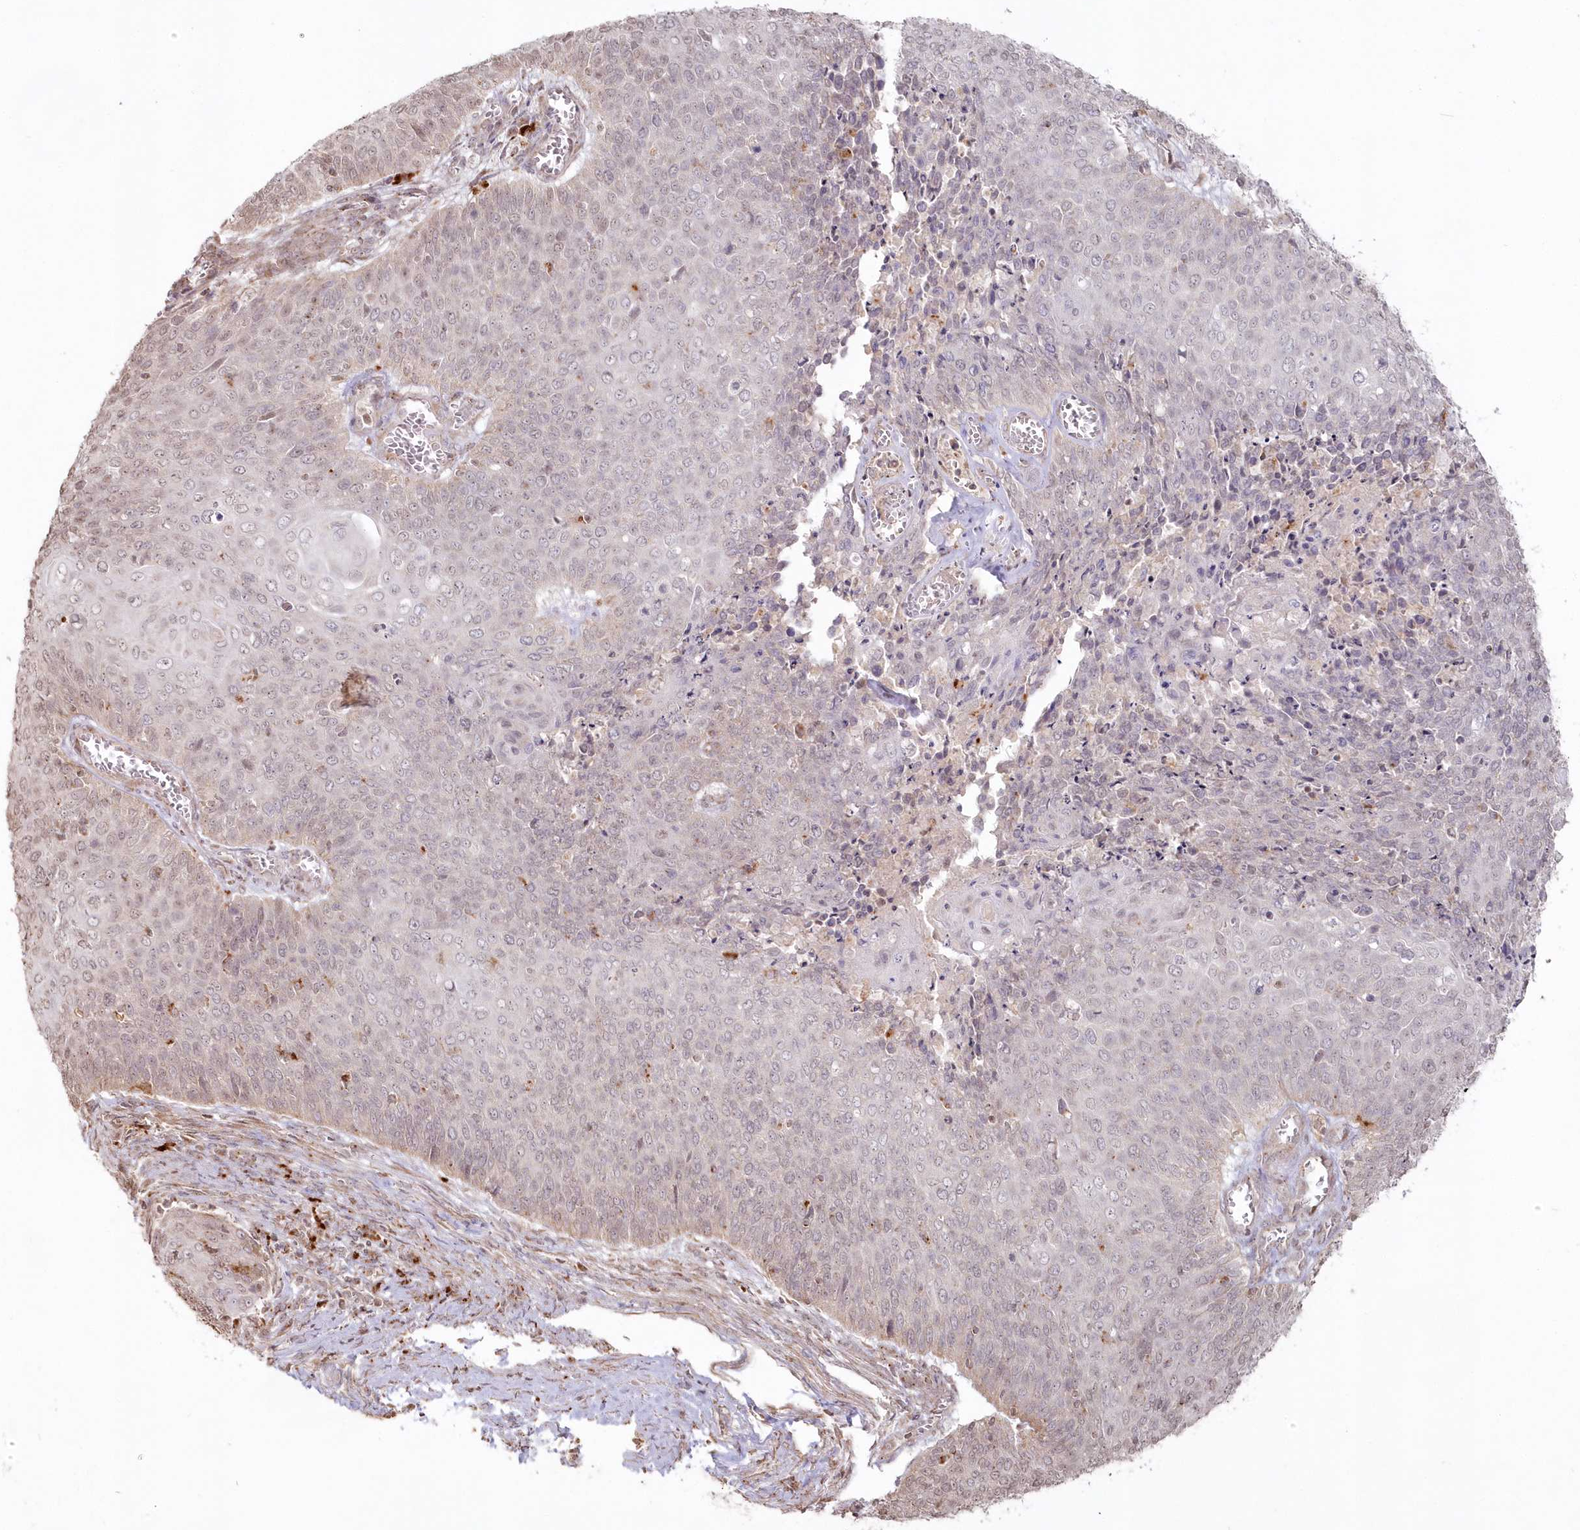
{"staining": {"intensity": "weak", "quantity": "<25%", "location": "cytoplasmic/membranous"}, "tissue": "cervical cancer", "cell_type": "Tumor cells", "image_type": "cancer", "snomed": [{"axis": "morphology", "description": "Squamous cell carcinoma, NOS"}, {"axis": "topography", "description": "Cervix"}], "caption": "This micrograph is of cervical squamous cell carcinoma stained with immunohistochemistry to label a protein in brown with the nuclei are counter-stained blue. There is no positivity in tumor cells. (Stains: DAB (3,3'-diaminobenzidine) IHC with hematoxylin counter stain, Microscopy: brightfield microscopy at high magnification).", "gene": "ARSB", "patient": {"sex": "female", "age": 39}}